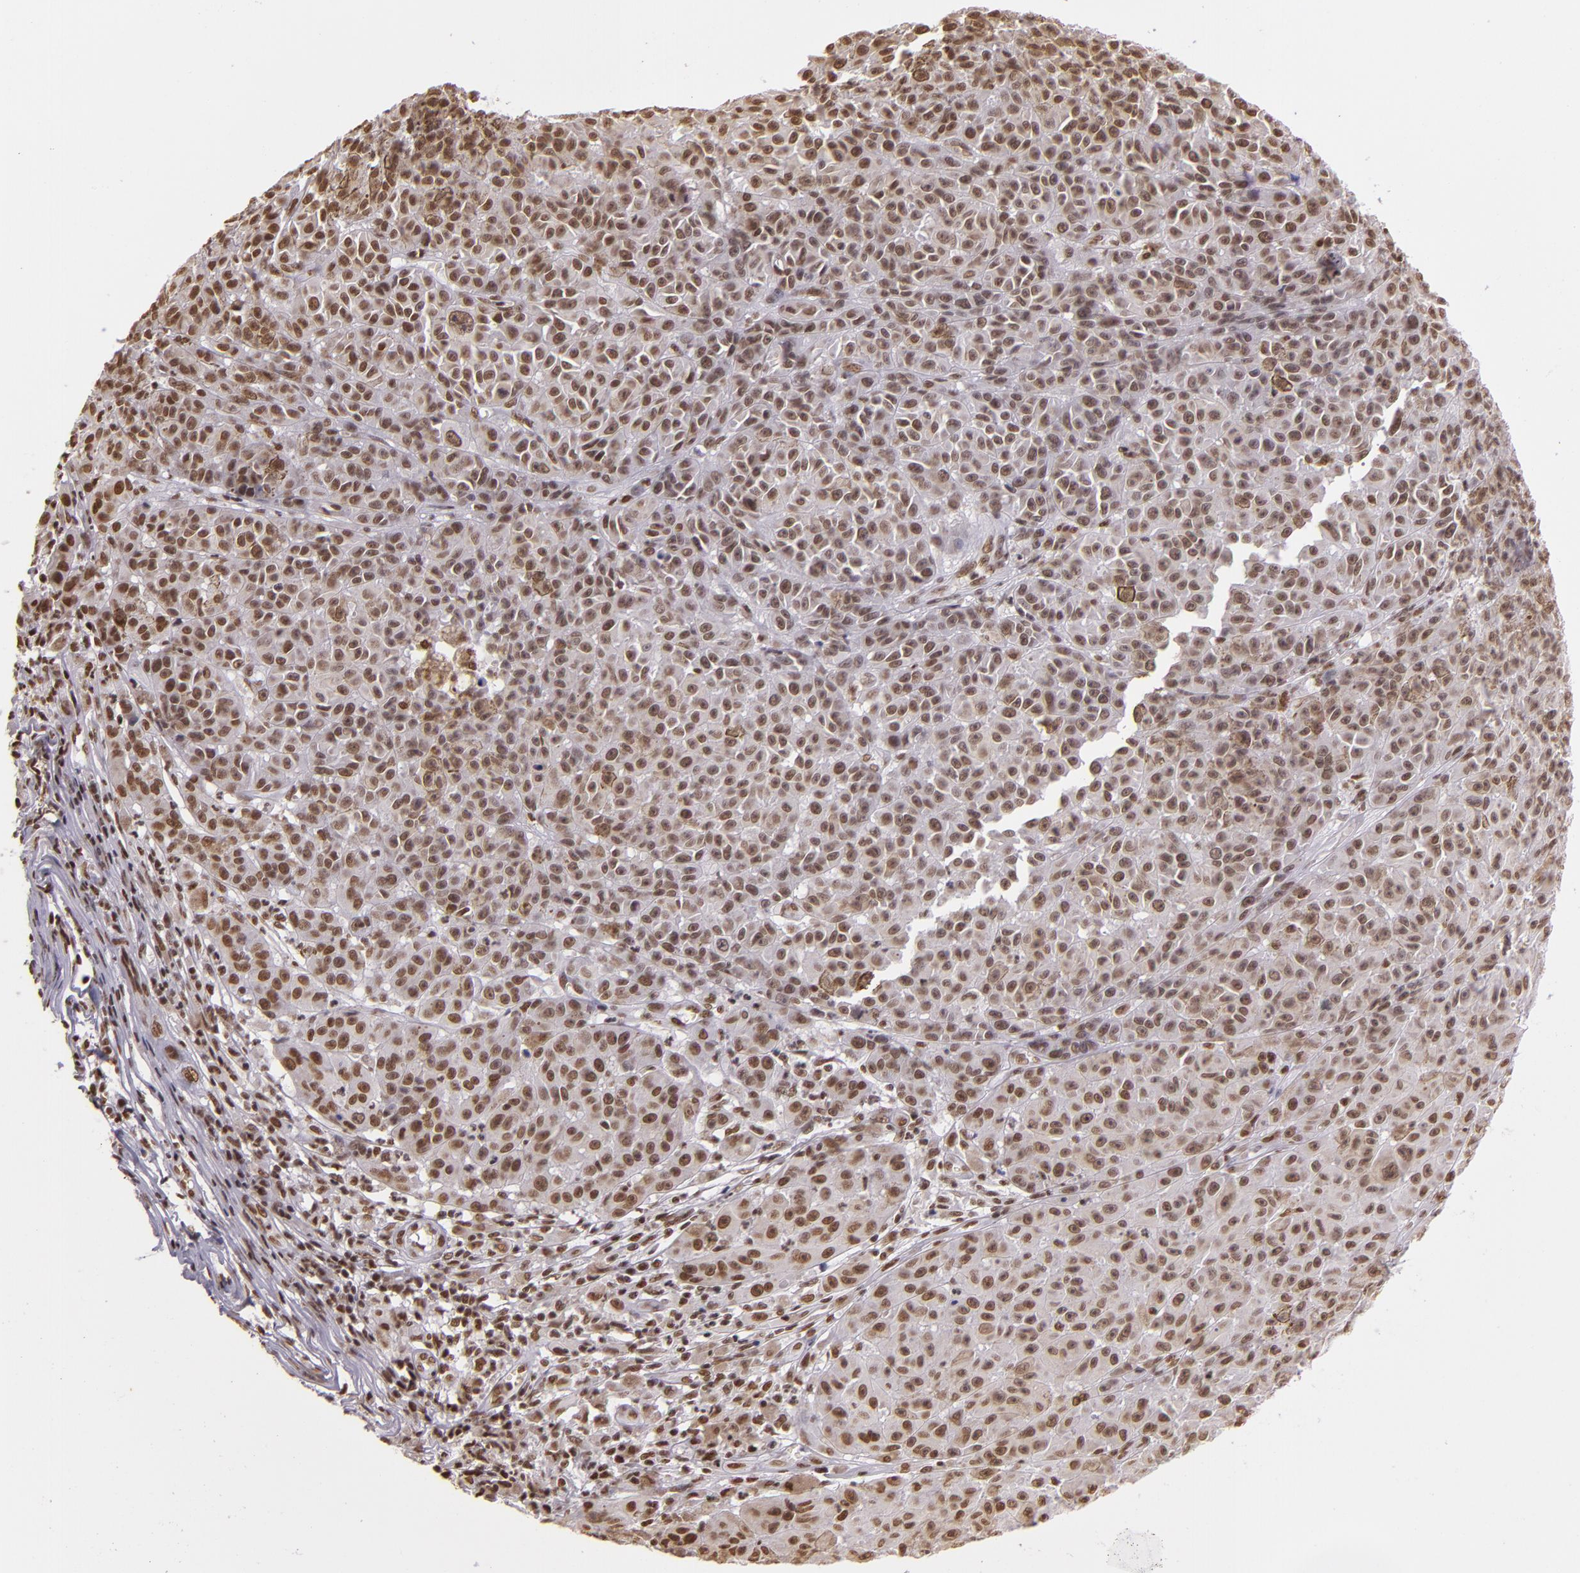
{"staining": {"intensity": "moderate", "quantity": ">75%", "location": "nuclear"}, "tissue": "melanoma", "cell_type": "Tumor cells", "image_type": "cancer", "snomed": [{"axis": "morphology", "description": "Malignant melanoma, NOS"}, {"axis": "topography", "description": "Skin"}], "caption": "DAB immunohistochemical staining of human malignant melanoma demonstrates moderate nuclear protein positivity in about >75% of tumor cells.", "gene": "USF1", "patient": {"sex": "male", "age": 64}}